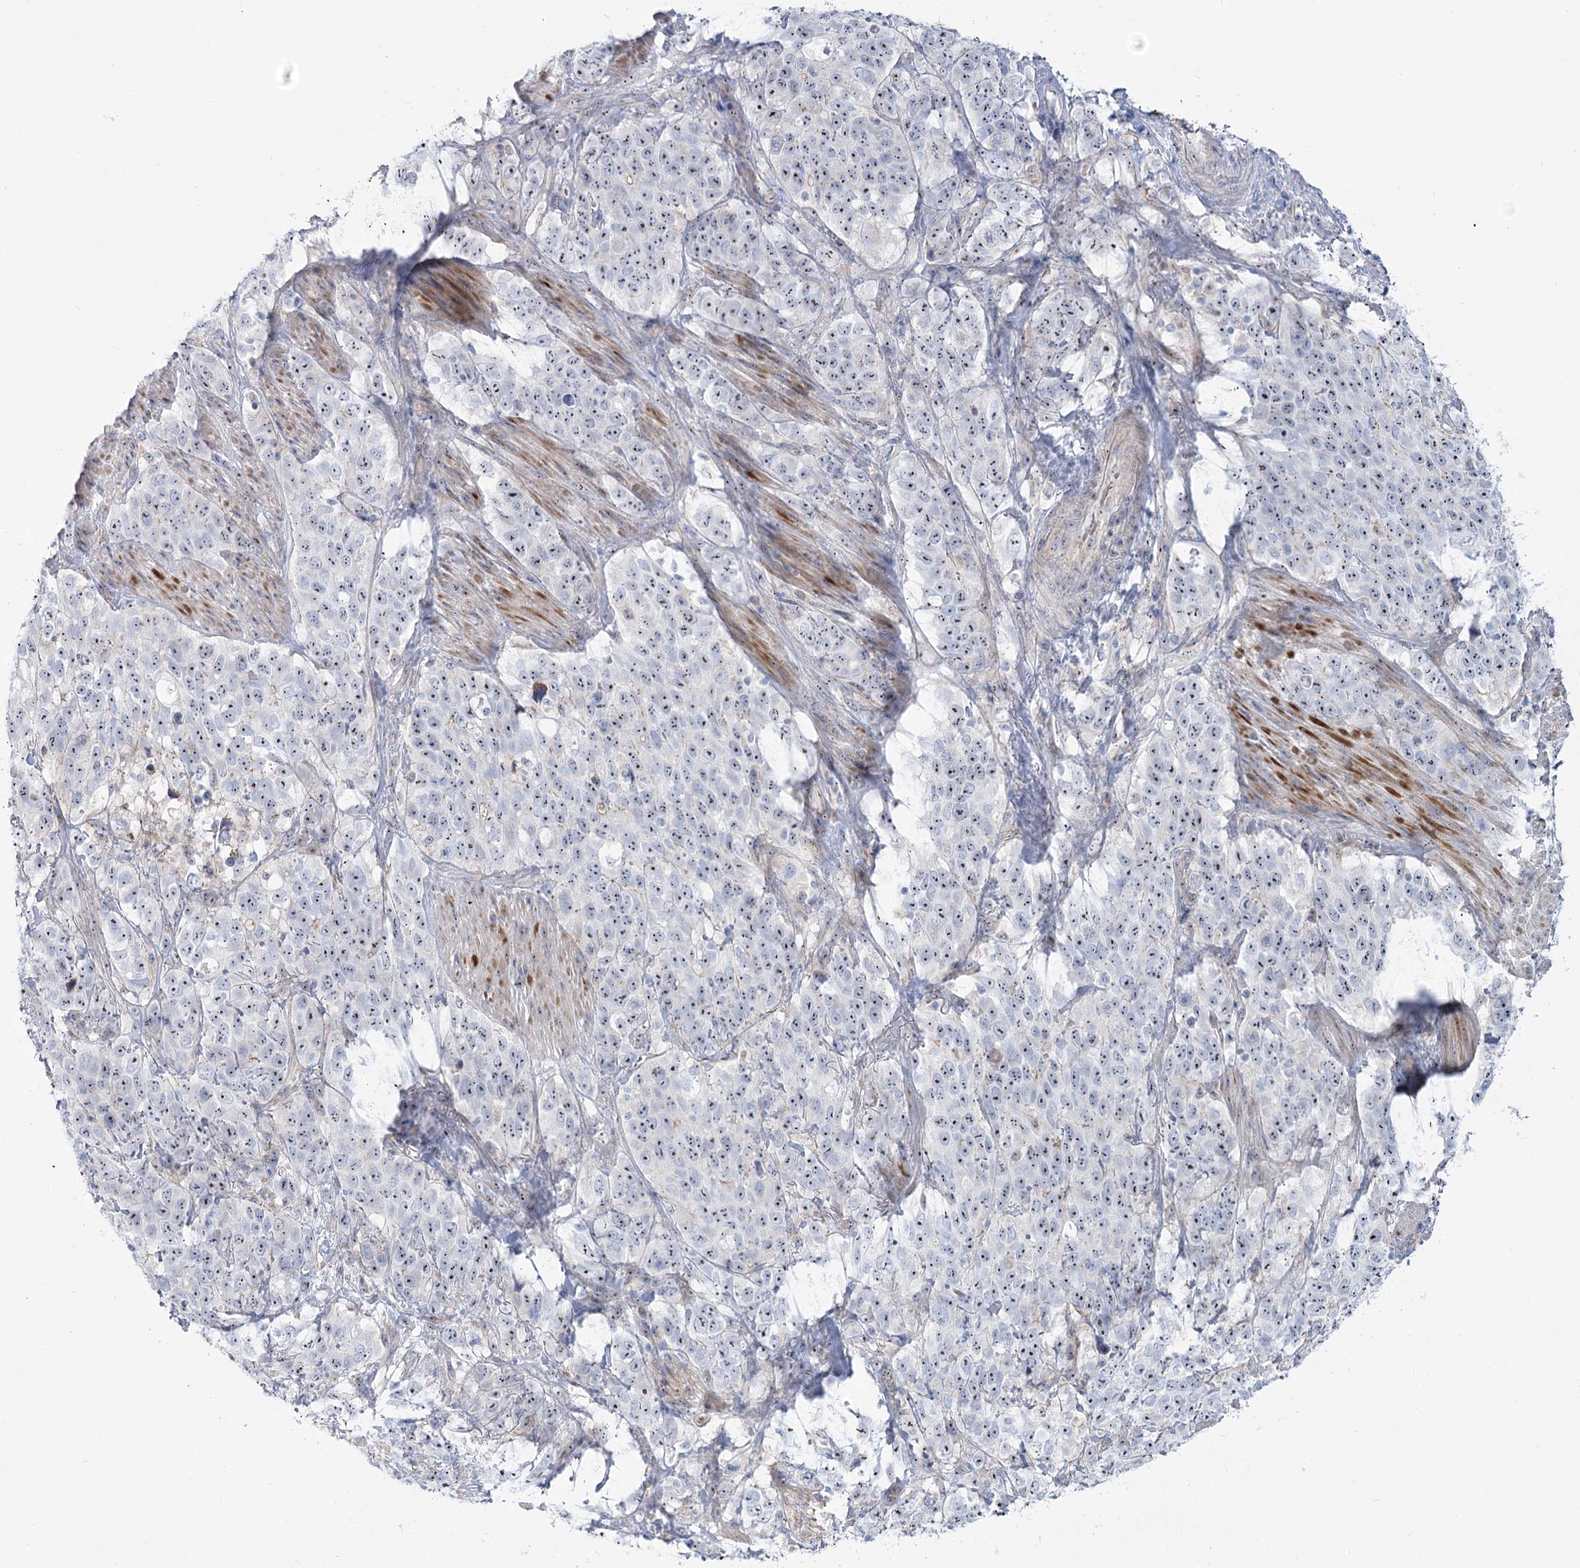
{"staining": {"intensity": "moderate", "quantity": "25%-75%", "location": "nuclear"}, "tissue": "stomach cancer", "cell_type": "Tumor cells", "image_type": "cancer", "snomed": [{"axis": "morphology", "description": "Adenocarcinoma, NOS"}, {"axis": "topography", "description": "Stomach"}], "caption": "Protein staining of stomach cancer tissue demonstrates moderate nuclear positivity in approximately 25%-75% of tumor cells.", "gene": "SUOX", "patient": {"sex": "male", "age": 48}}